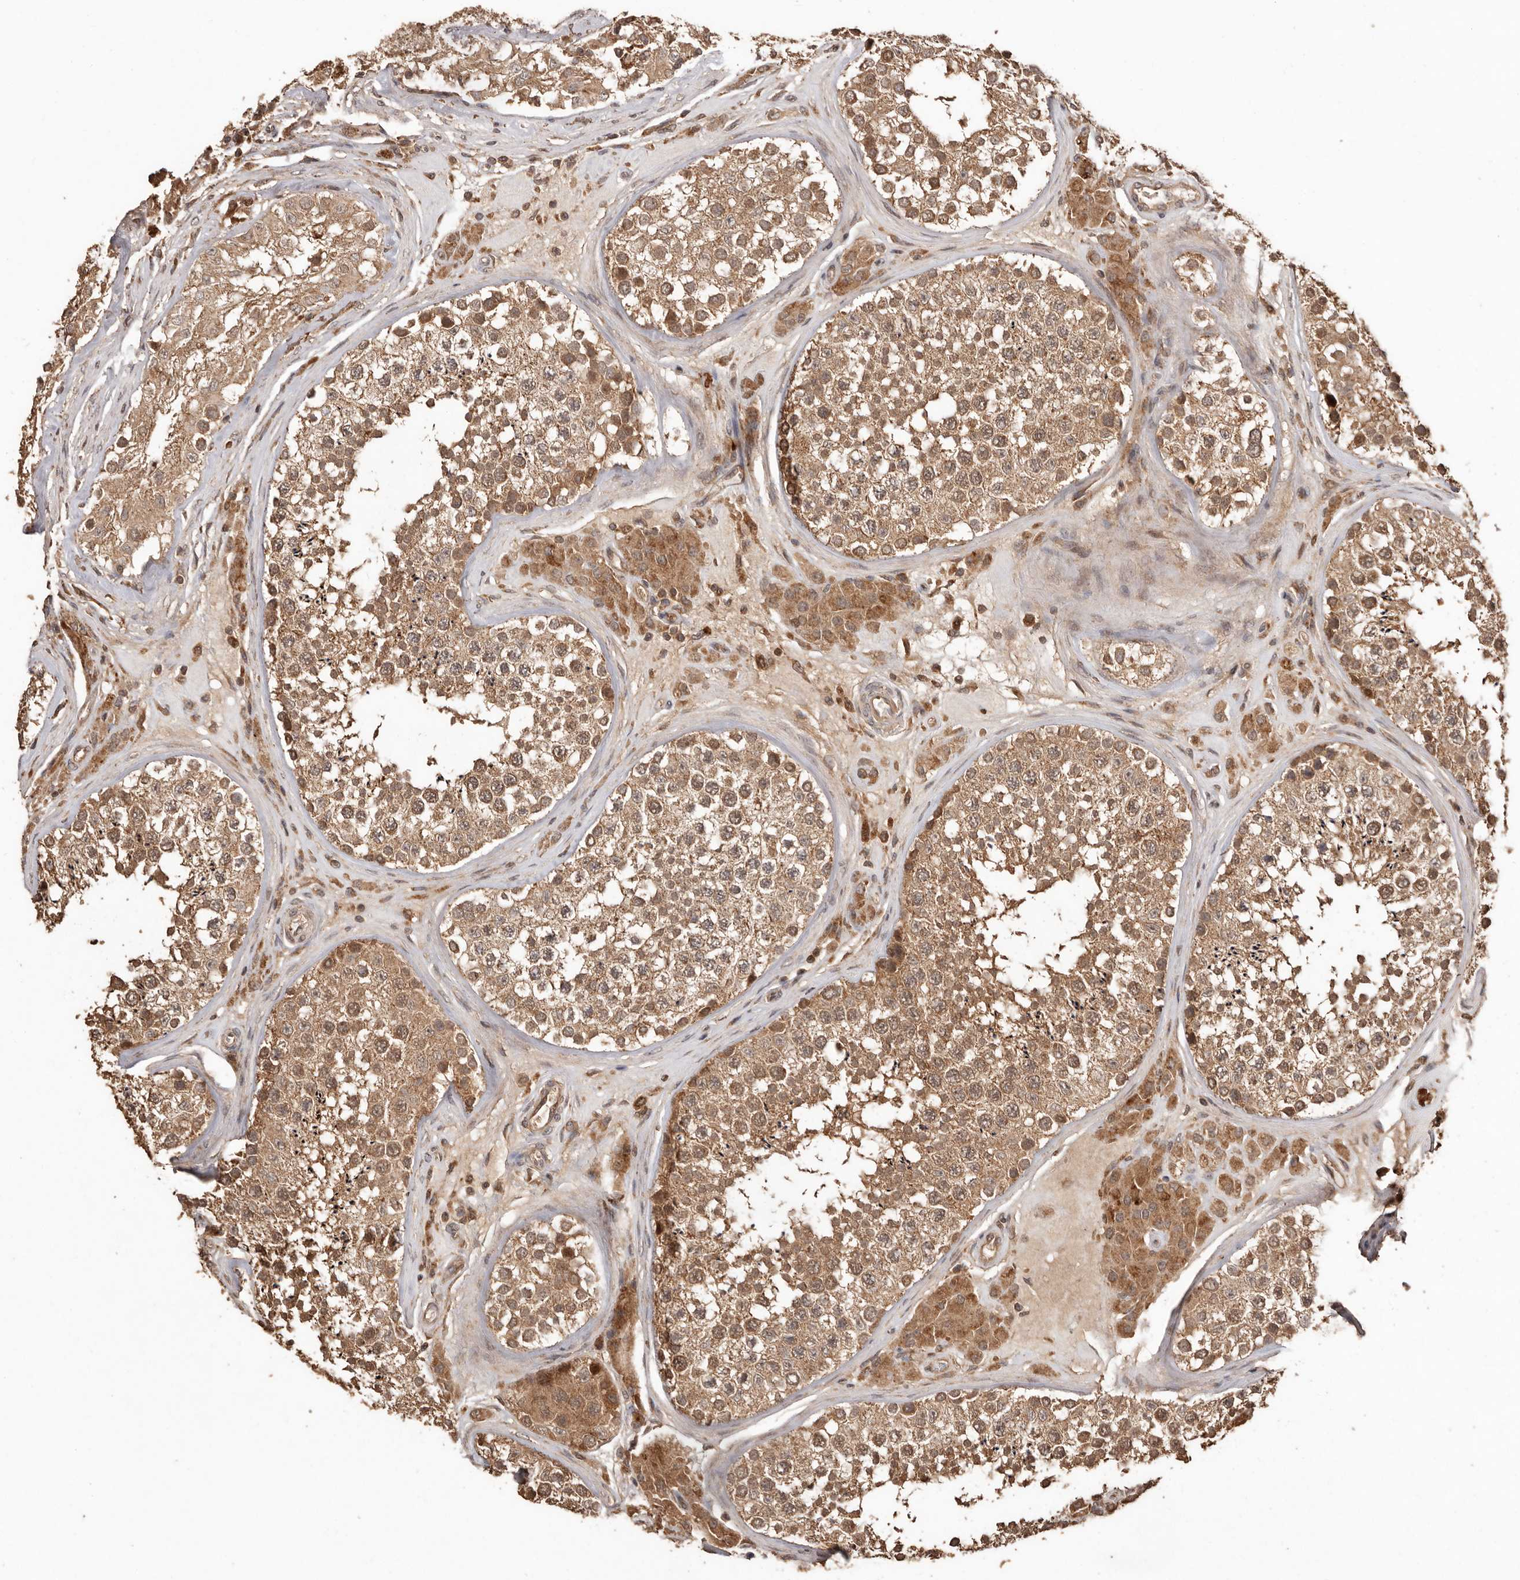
{"staining": {"intensity": "moderate", "quantity": ">75%", "location": "cytoplasmic/membranous"}, "tissue": "testis", "cell_type": "Cells in seminiferous ducts", "image_type": "normal", "snomed": [{"axis": "morphology", "description": "Normal tissue, NOS"}, {"axis": "topography", "description": "Testis"}], "caption": "Protein expression analysis of benign testis shows moderate cytoplasmic/membranous positivity in about >75% of cells in seminiferous ducts.", "gene": "RWDD1", "patient": {"sex": "male", "age": 46}}